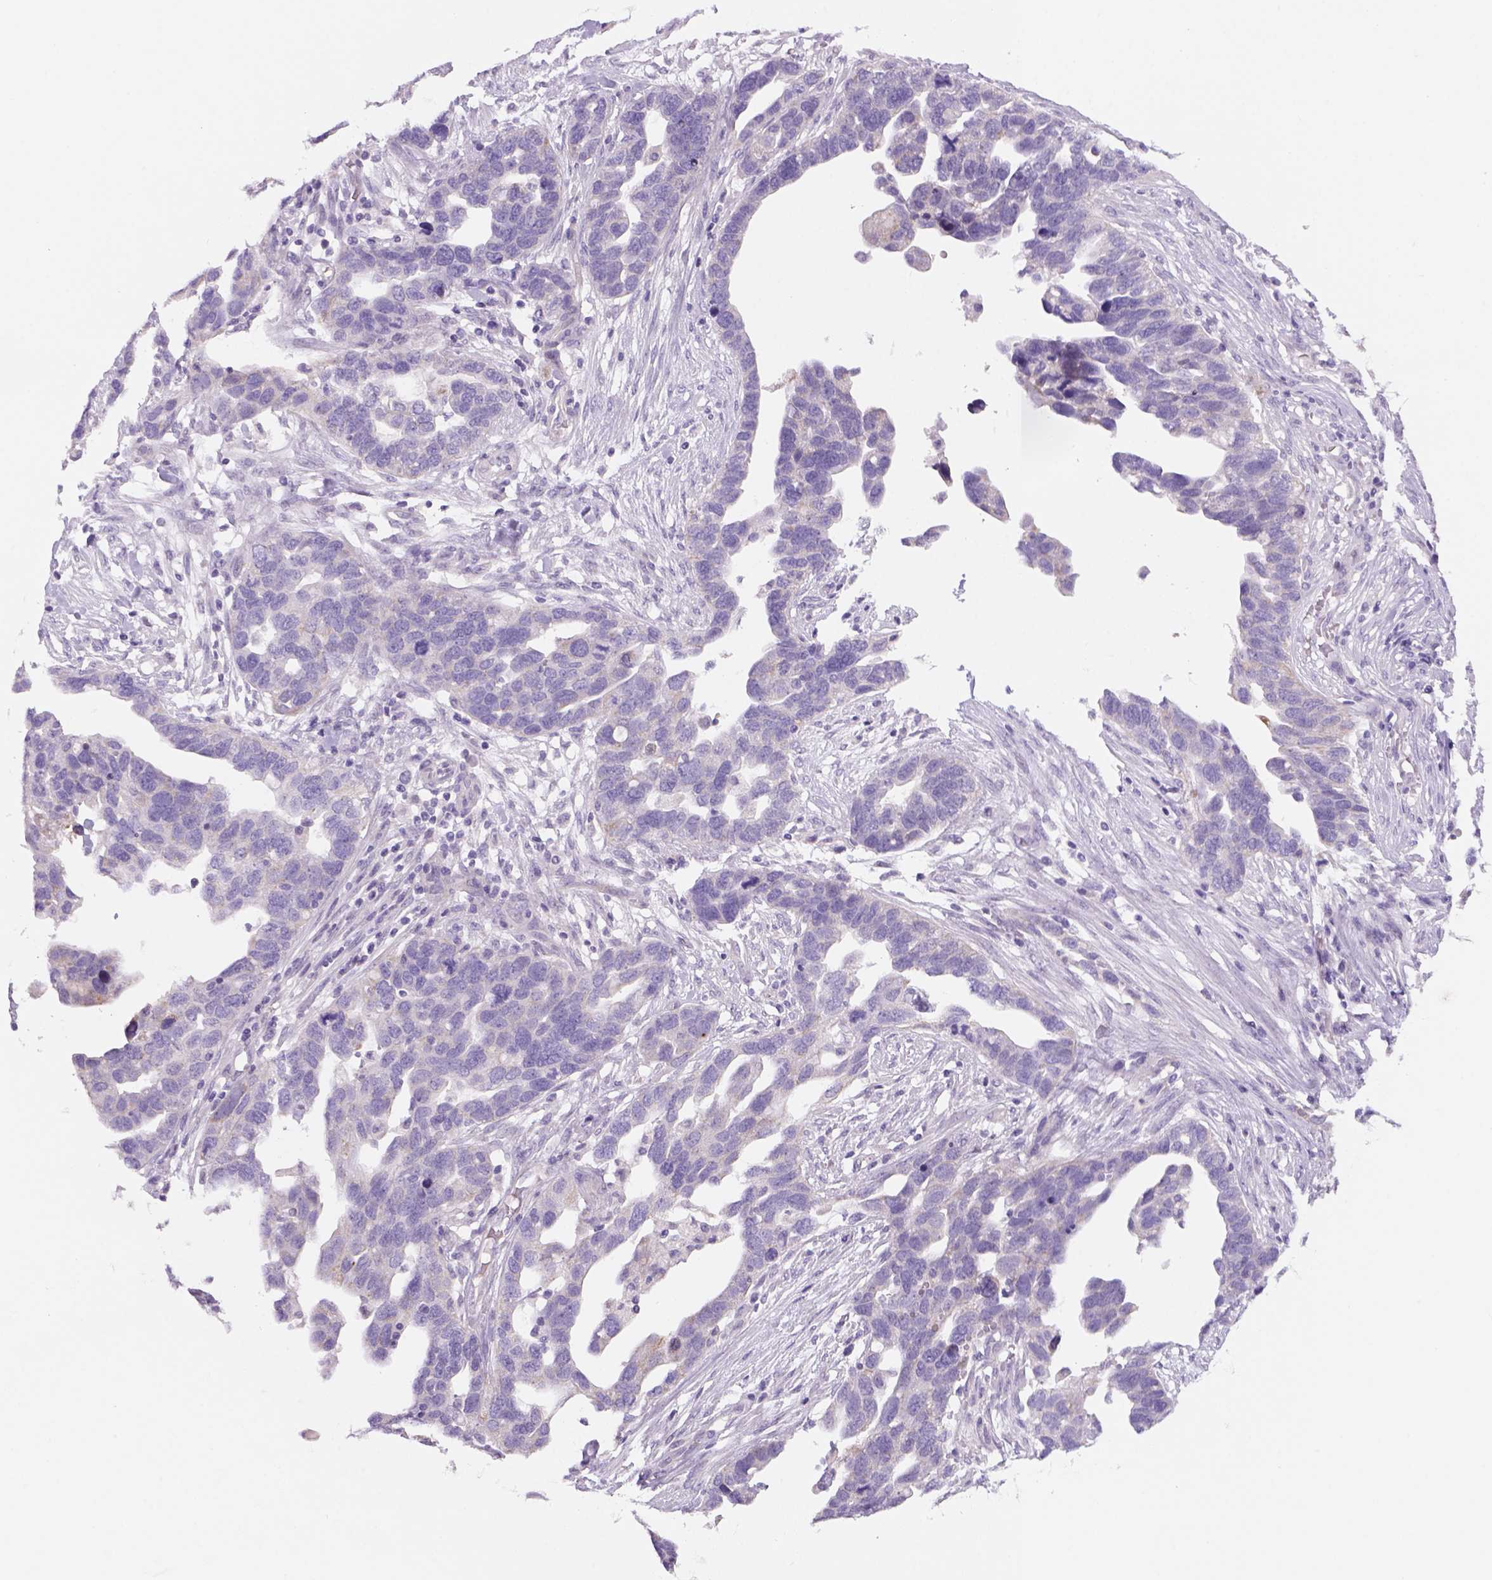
{"staining": {"intensity": "negative", "quantity": "none", "location": "none"}, "tissue": "ovarian cancer", "cell_type": "Tumor cells", "image_type": "cancer", "snomed": [{"axis": "morphology", "description": "Cystadenocarcinoma, serous, NOS"}, {"axis": "topography", "description": "Ovary"}], "caption": "IHC photomicrograph of neoplastic tissue: ovarian cancer (serous cystadenocarcinoma) stained with DAB shows no significant protein positivity in tumor cells.", "gene": "ADGRV1", "patient": {"sex": "female", "age": 54}}